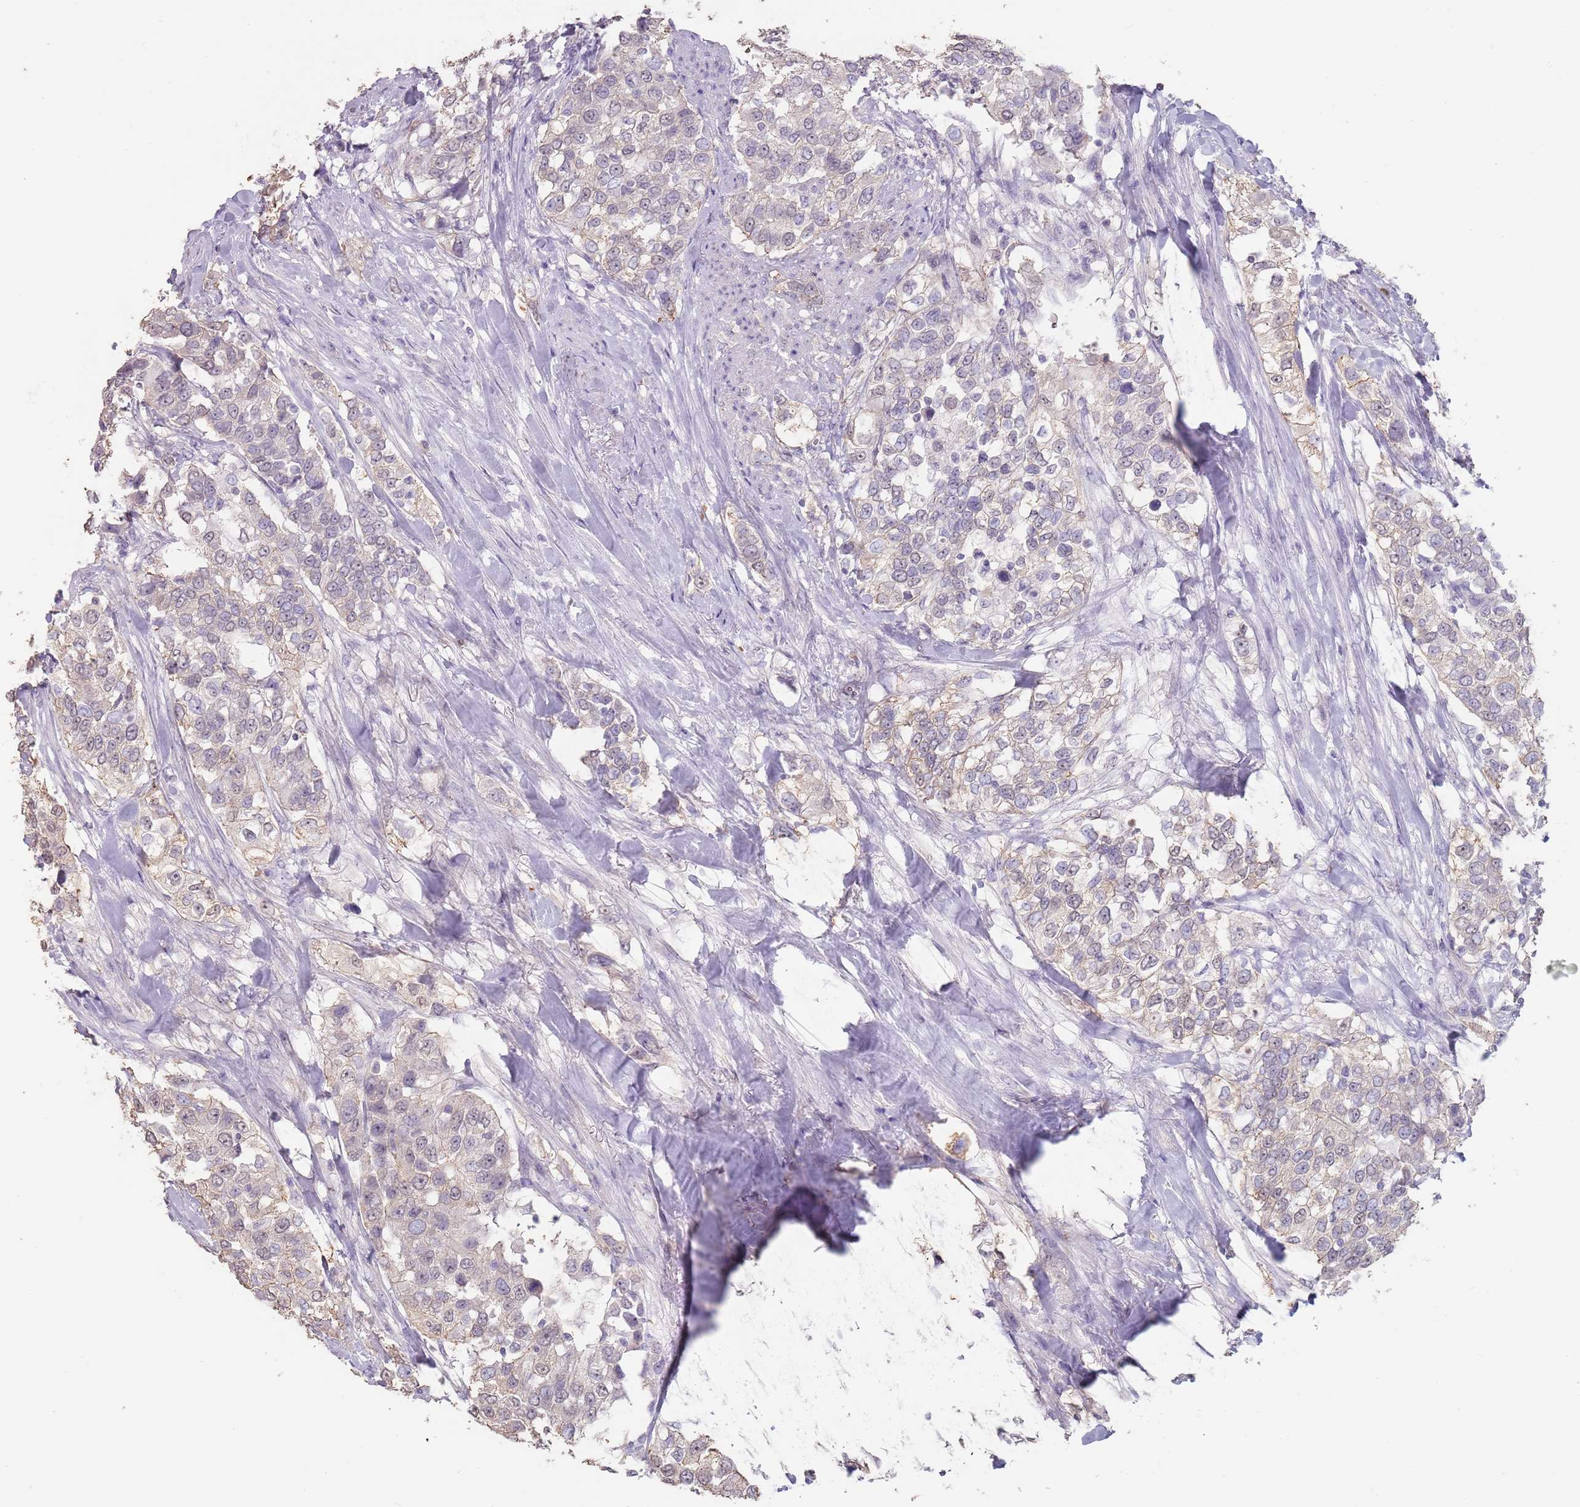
{"staining": {"intensity": "weak", "quantity": "<25%", "location": "cytoplasmic/membranous"}, "tissue": "urothelial cancer", "cell_type": "Tumor cells", "image_type": "cancer", "snomed": [{"axis": "morphology", "description": "Urothelial carcinoma, High grade"}, {"axis": "topography", "description": "Urinary bladder"}], "caption": "A high-resolution micrograph shows IHC staining of urothelial cancer, which demonstrates no significant positivity in tumor cells.", "gene": "STYK1", "patient": {"sex": "female", "age": 80}}